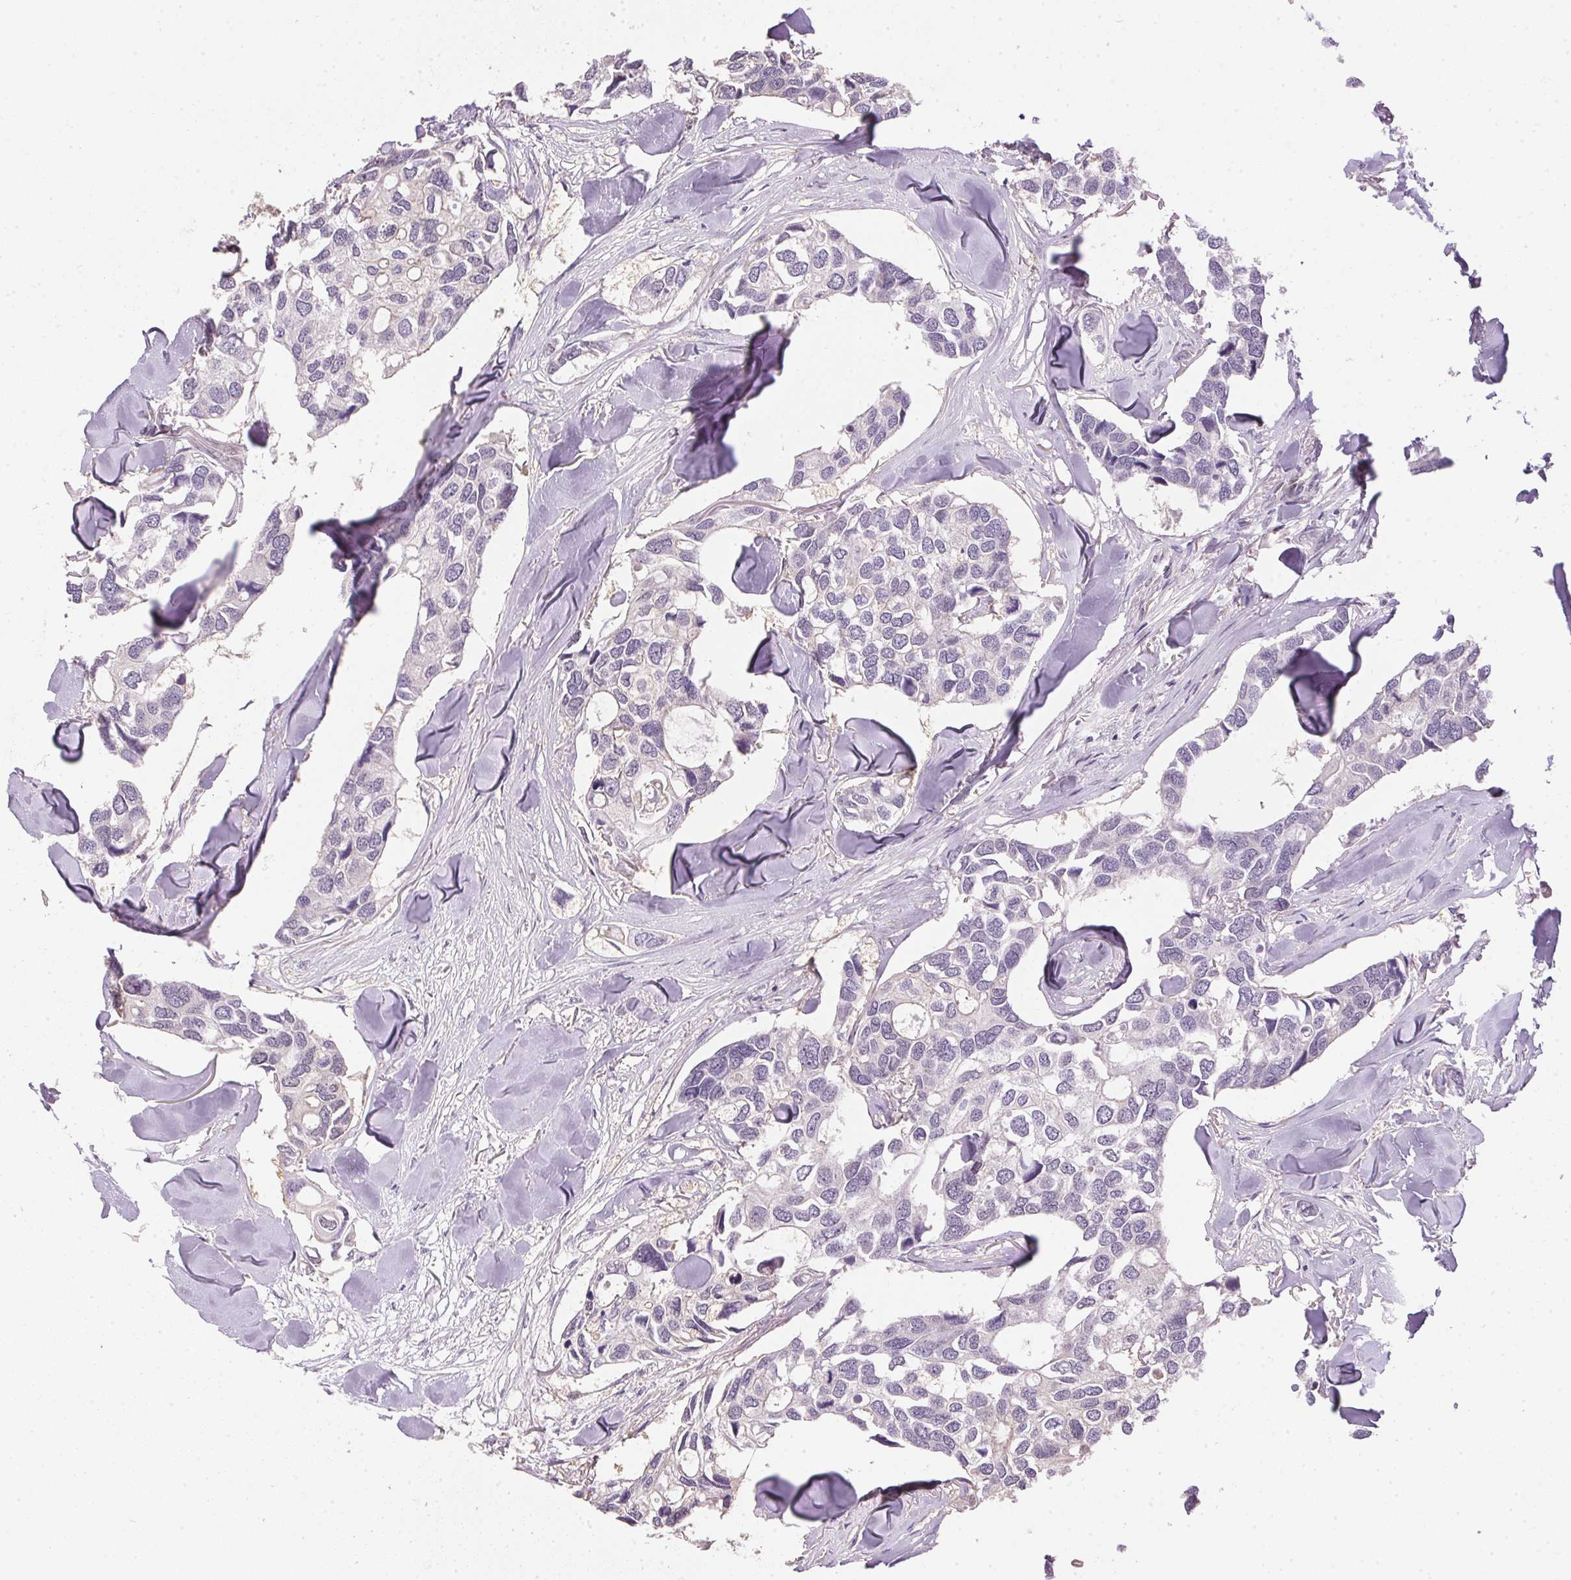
{"staining": {"intensity": "negative", "quantity": "none", "location": "none"}, "tissue": "breast cancer", "cell_type": "Tumor cells", "image_type": "cancer", "snomed": [{"axis": "morphology", "description": "Duct carcinoma"}, {"axis": "topography", "description": "Breast"}], "caption": "DAB (3,3'-diaminobenzidine) immunohistochemical staining of invasive ductal carcinoma (breast) shows no significant positivity in tumor cells.", "gene": "SC5D", "patient": {"sex": "female", "age": 83}}